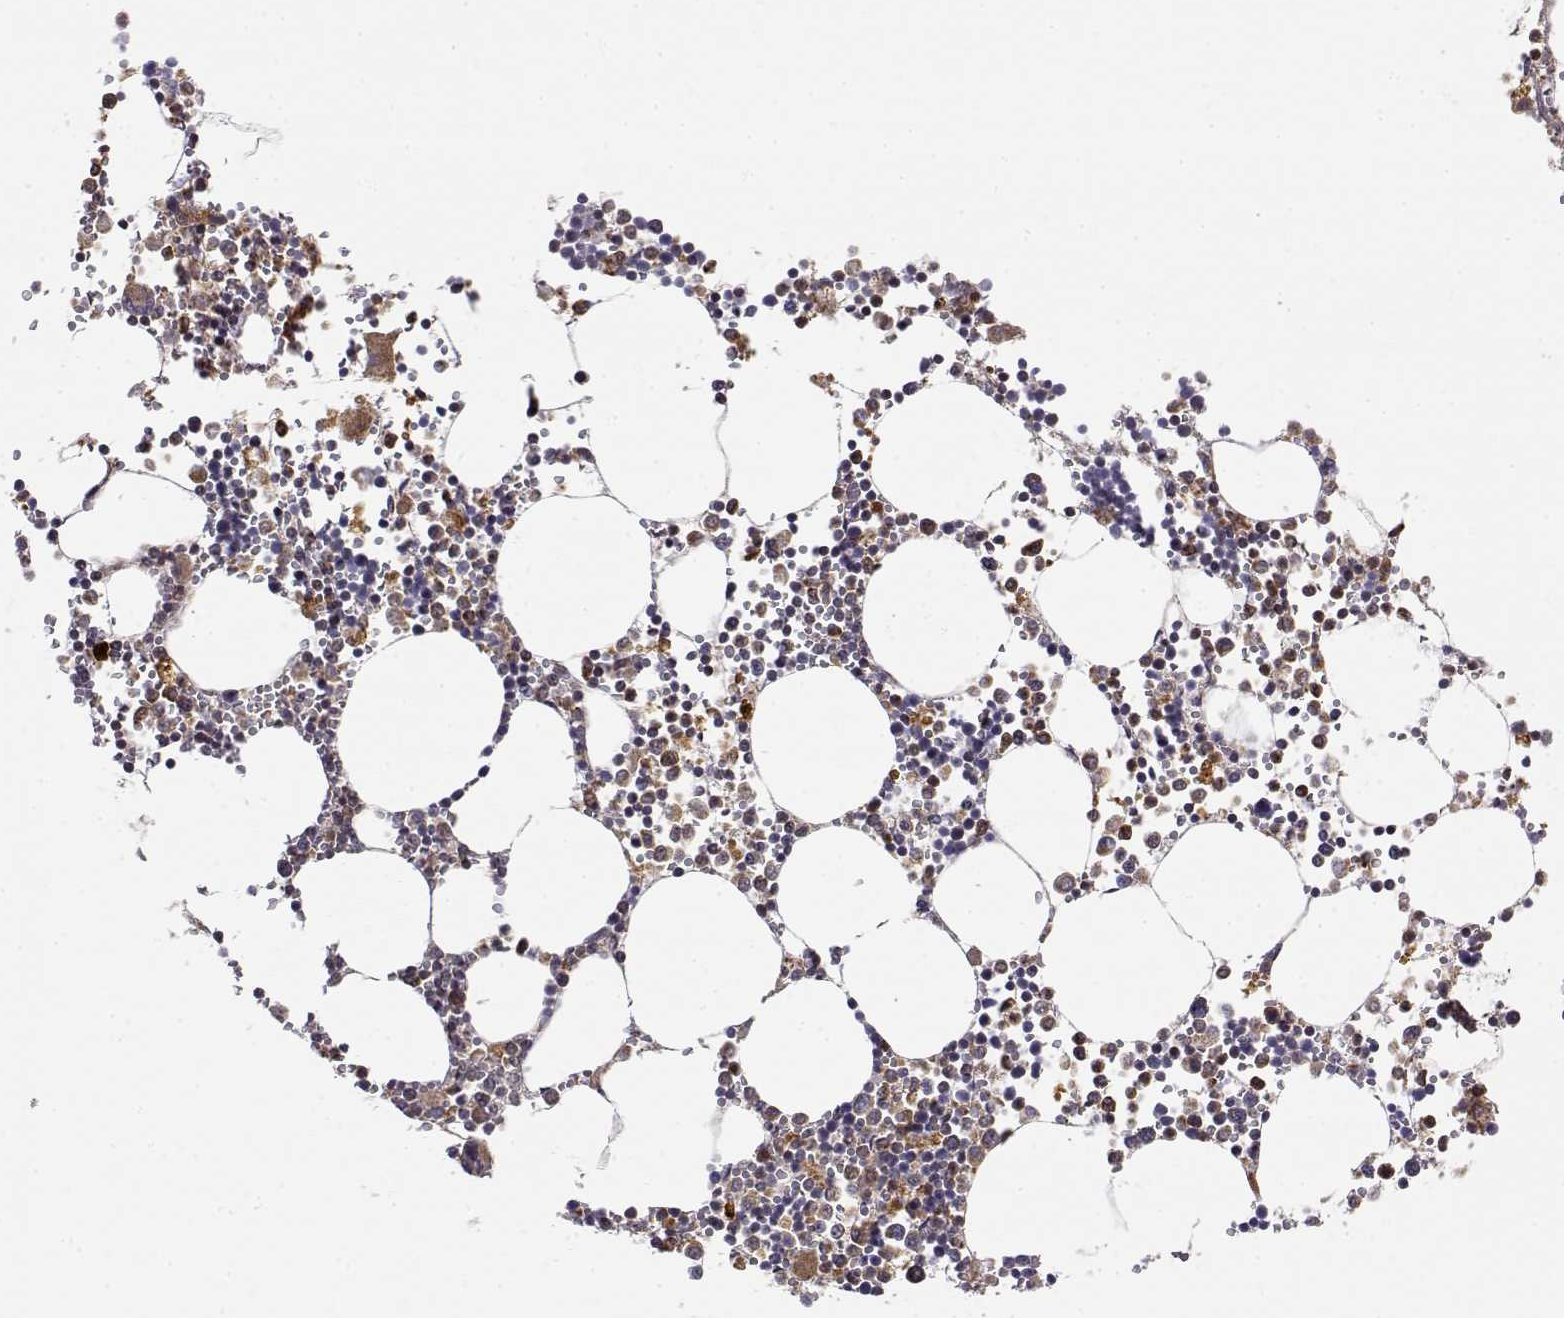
{"staining": {"intensity": "moderate", "quantity": ">75%", "location": "cytoplasmic/membranous"}, "tissue": "bone marrow", "cell_type": "Hematopoietic cells", "image_type": "normal", "snomed": [{"axis": "morphology", "description": "Normal tissue, NOS"}, {"axis": "topography", "description": "Bone marrow"}], "caption": "A photomicrograph of bone marrow stained for a protein exhibits moderate cytoplasmic/membranous brown staining in hematopoietic cells. (DAB IHC with brightfield microscopy, high magnification).", "gene": "RNF13", "patient": {"sex": "male", "age": 54}}